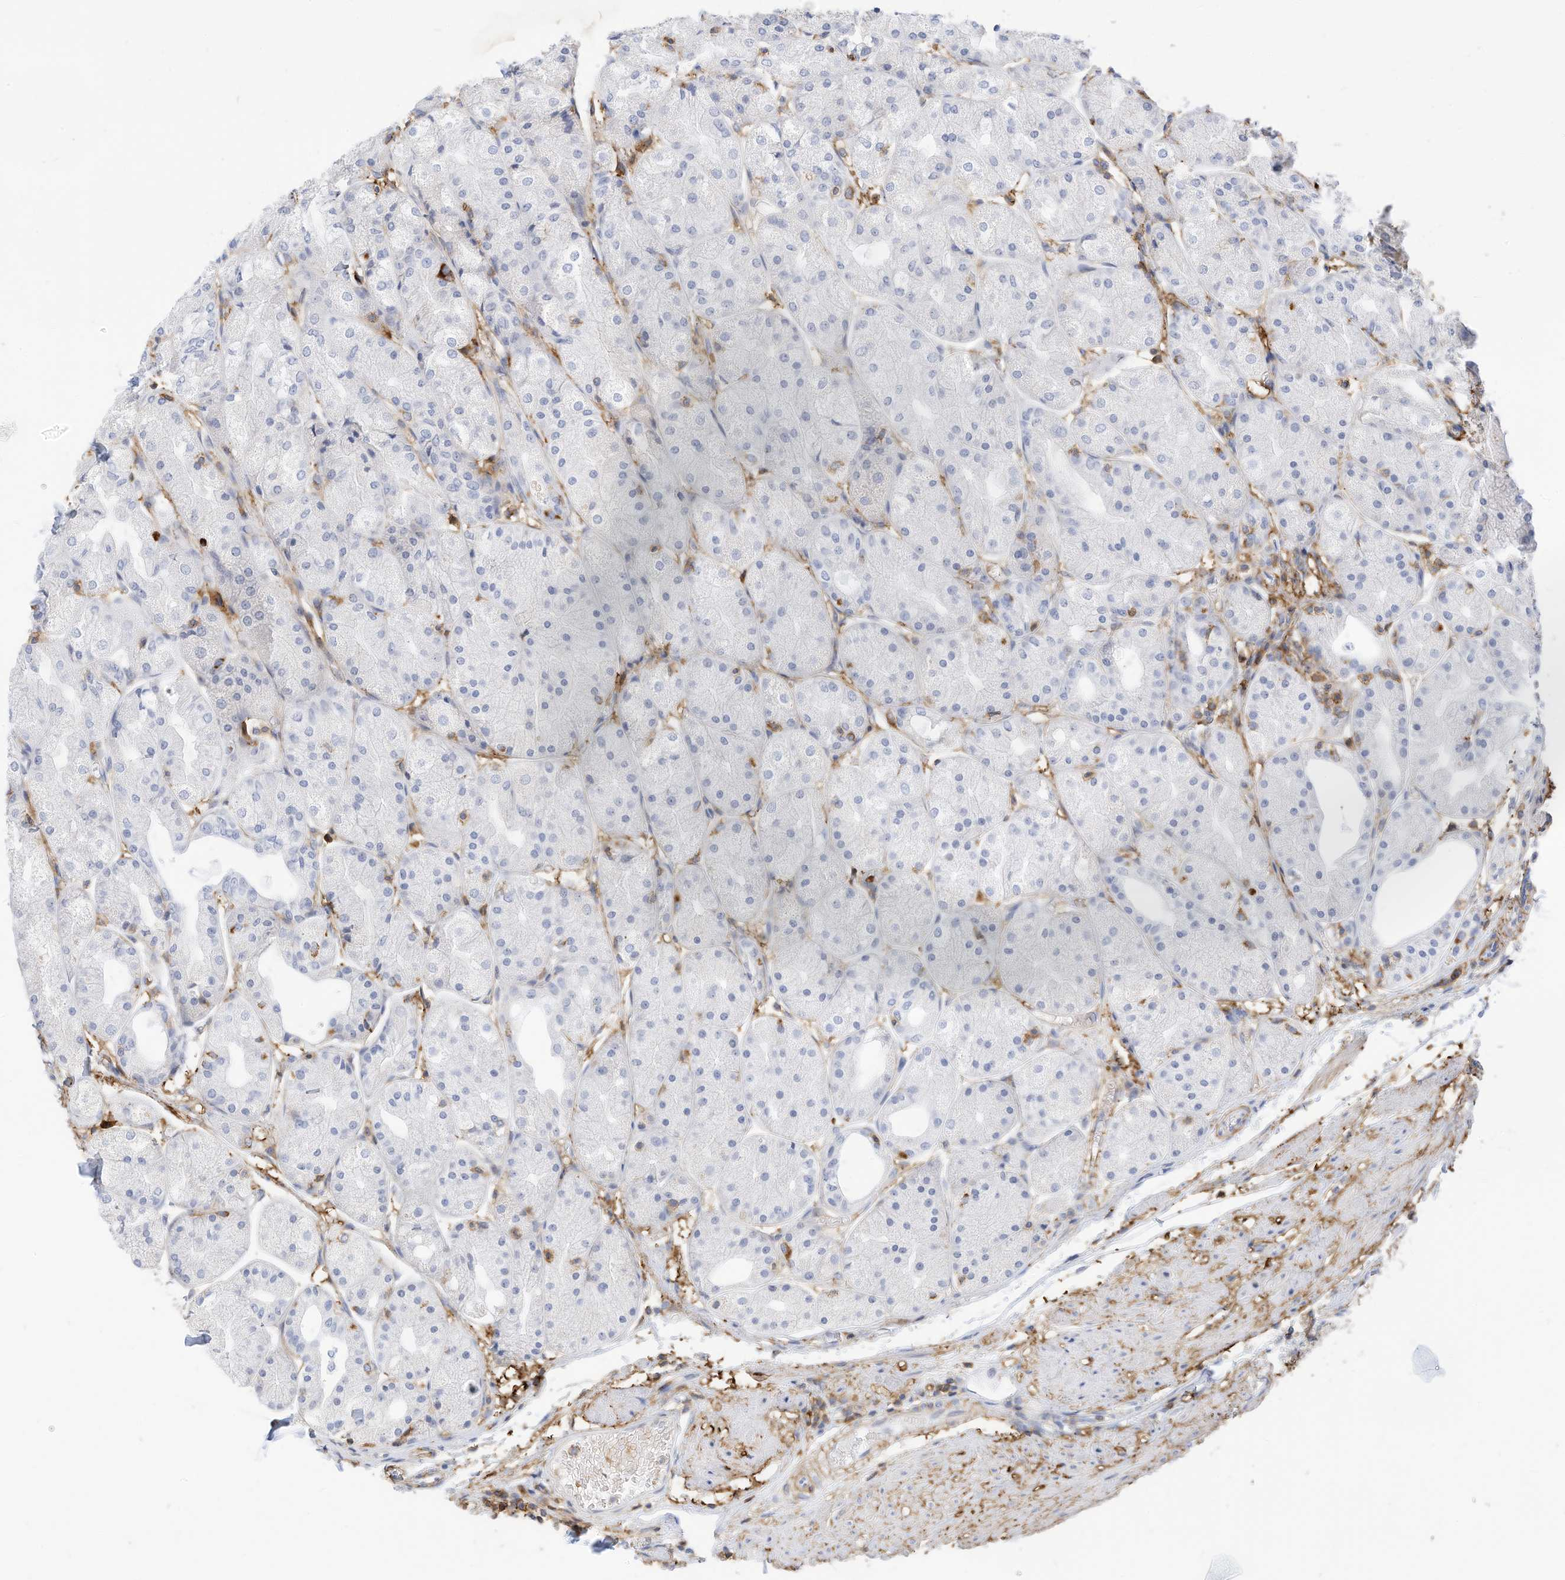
{"staining": {"intensity": "negative", "quantity": "none", "location": "none"}, "tissue": "stomach", "cell_type": "Glandular cells", "image_type": "normal", "snomed": [{"axis": "morphology", "description": "Normal tissue, NOS"}, {"axis": "topography", "description": "Stomach, upper"}], "caption": "Image shows no significant protein expression in glandular cells of unremarkable stomach.", "gene": "TXNDC9", "patient": {"sex": "male", "age": 72}}